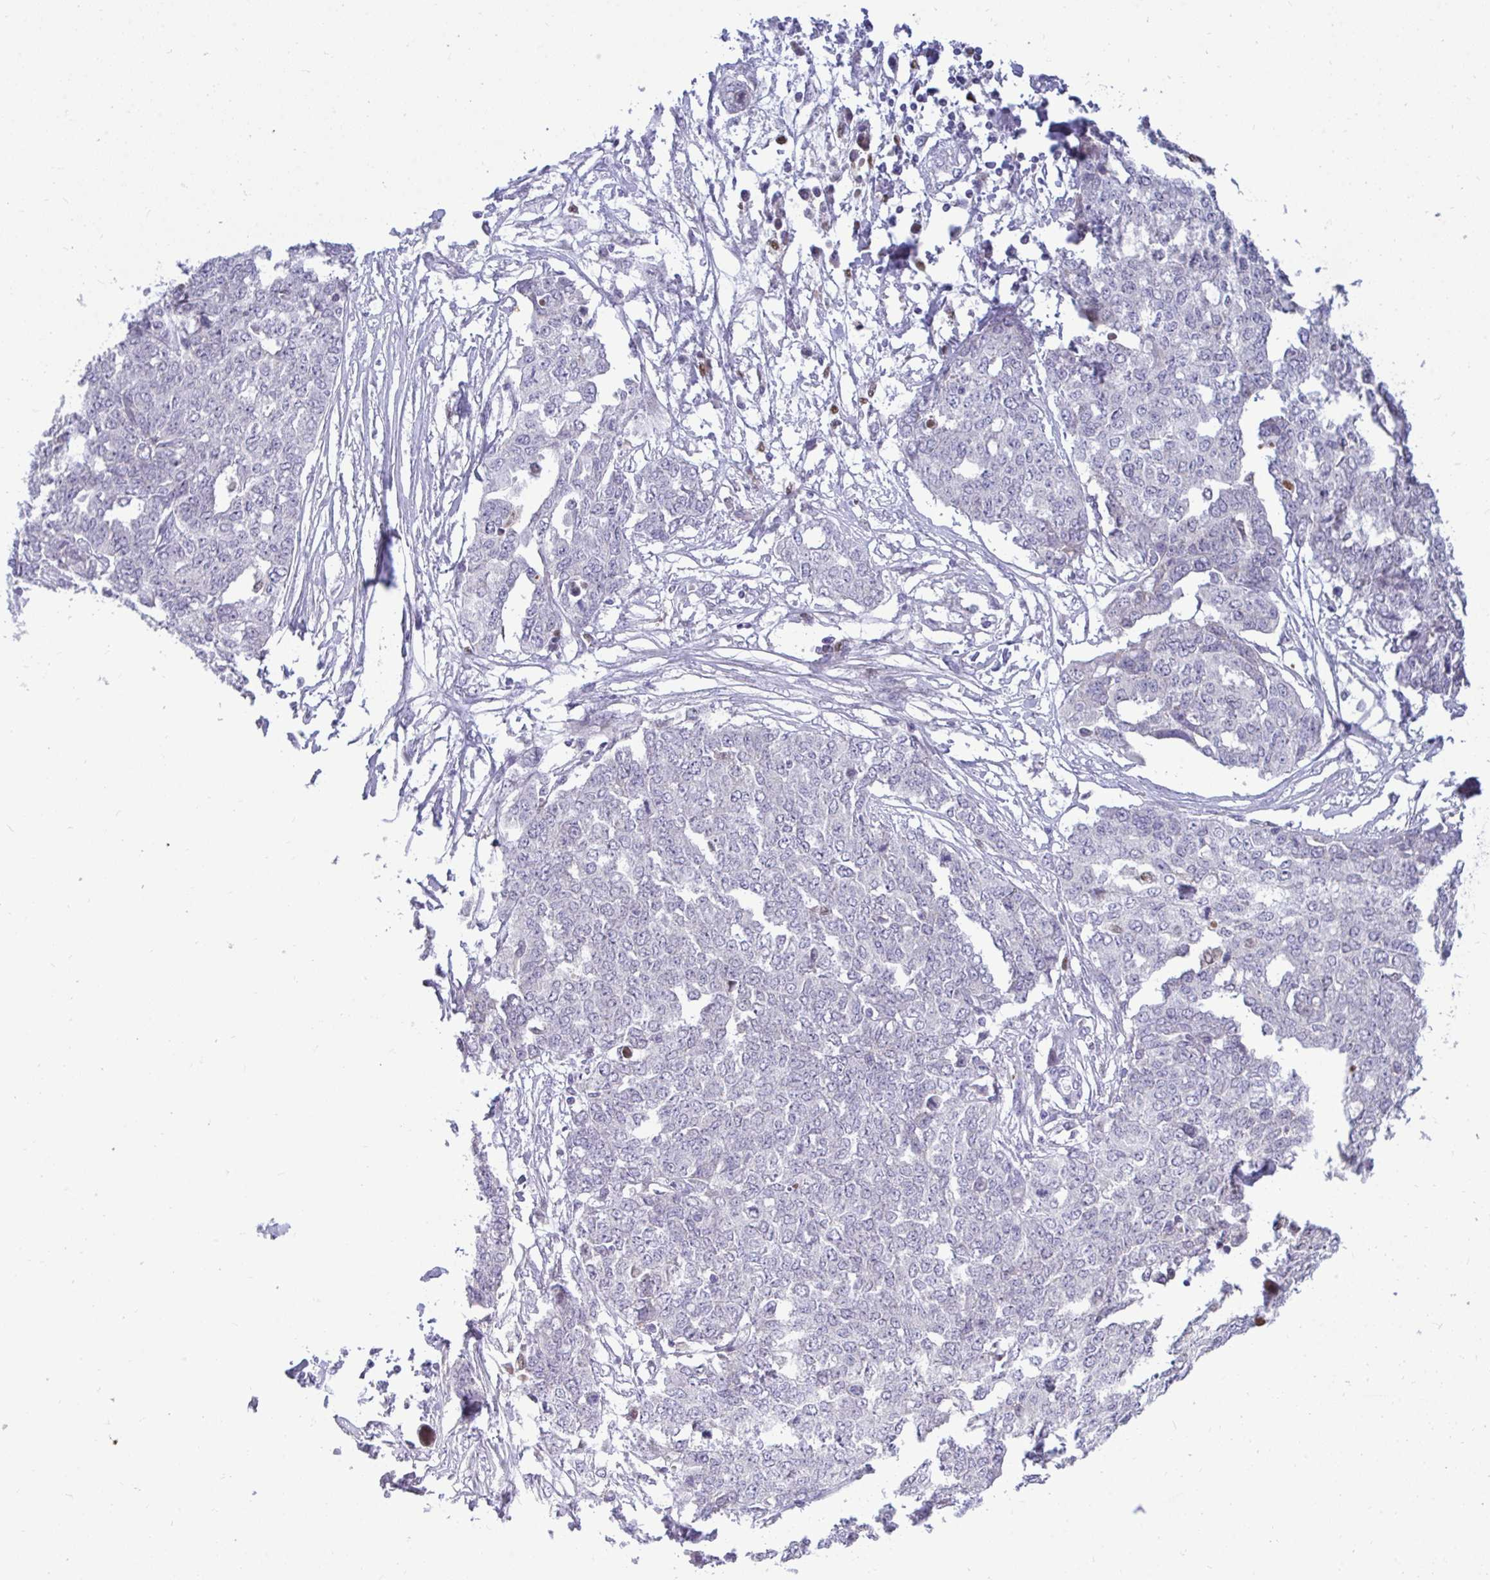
{"staining": {"intensity": "negative", "quantity": "none", "location": "none"}, "tissue": "ovarian cancer", "cell_type": "Tumor cells", "image_type": "cancer", "snomed": [{"axis": "morphology", "description": "Cystadenocarcinoma, serous, NOS"}, {"axis": "topography", "description": "Soft tissue"}, {"axis": "topography", "description": "Ovary"}], "caption": "Image shows no protein positivity in tumor cells of ovarian cancer tissue.", "gene": "EPOP", "patient": {"sex": "female", "age": 57}}